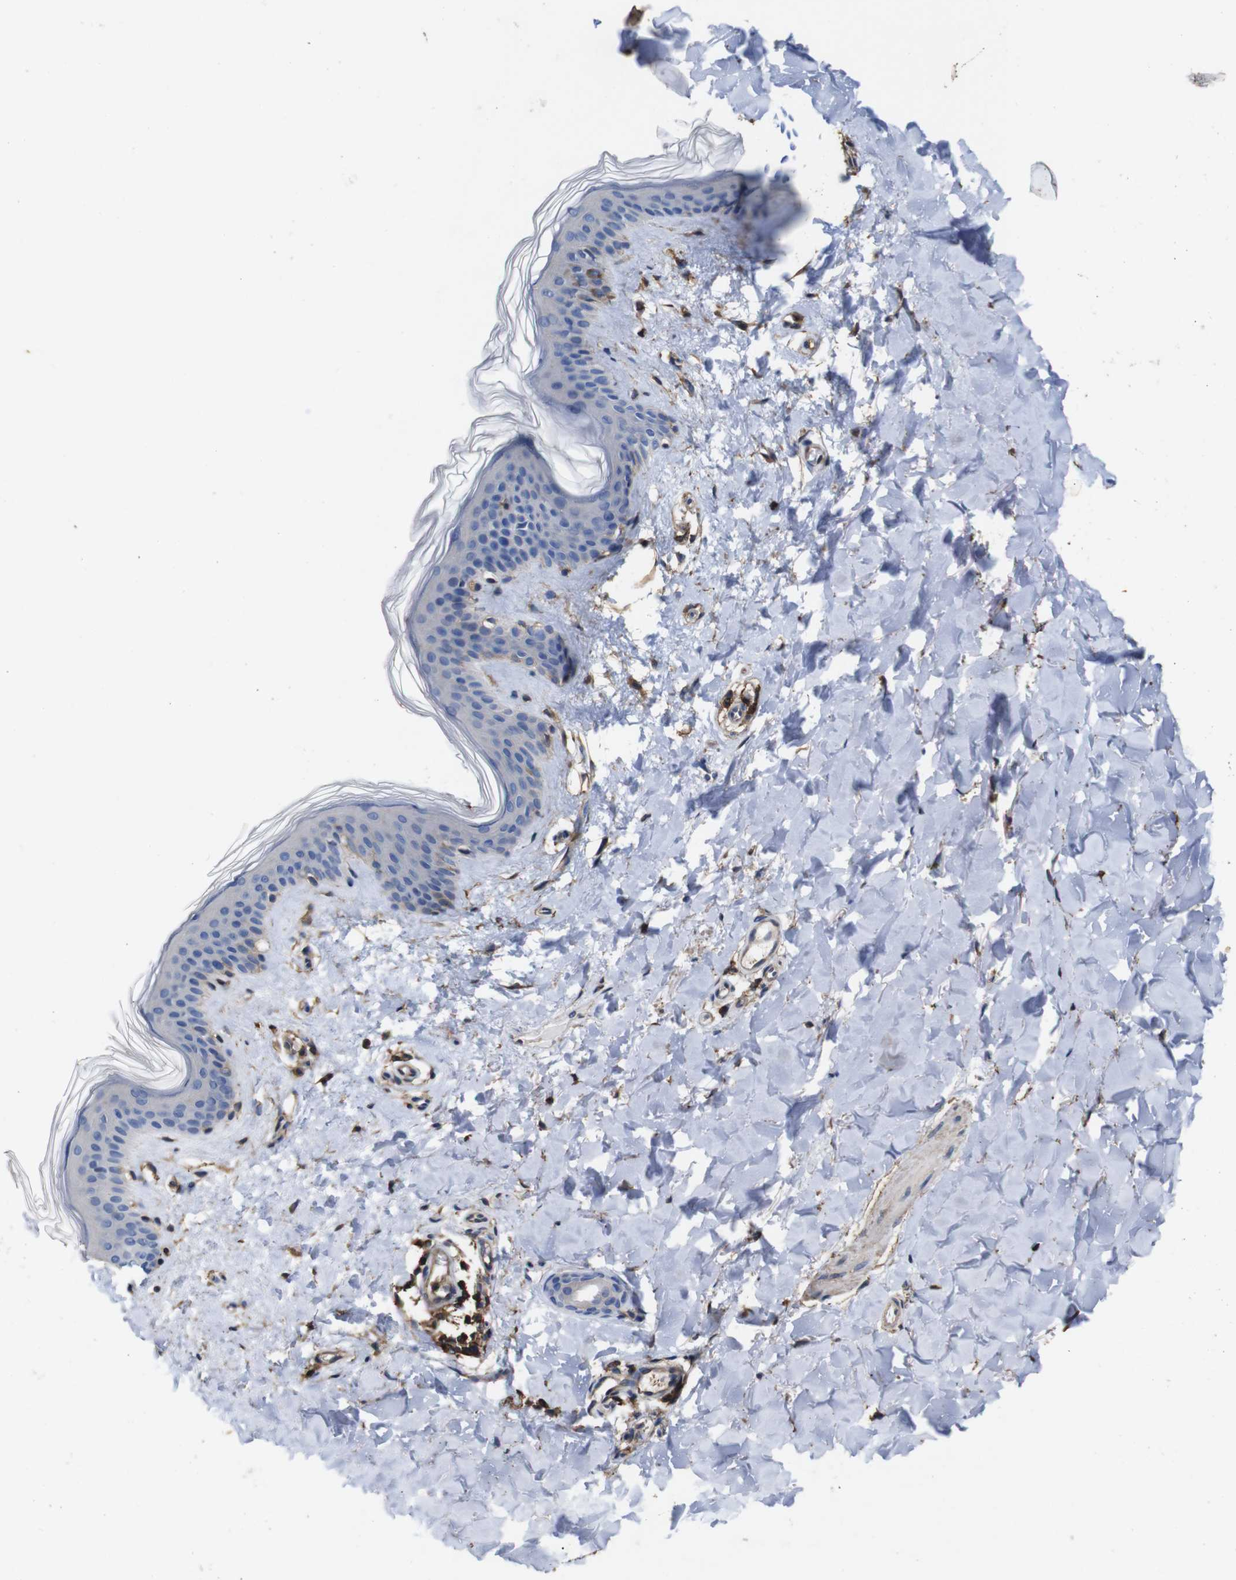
{"staining": {"intensity": "moderate", "quantity": ">75%", "location": "cytoplasmic/membranous"}, "tissue": "skin", "cell_type": "Fibroblasts", "image_type": "normal", "snomed": [{"axis": "morphology", "description": "Normal tissue, NOS"}, {"axis": "topography", "description": "Skin"}], "caption": "Immunohistochemical staining of benign human skin displays medium levels of moderate cytoplasmic/membranous staining in approximately >75% of fibroblasts.", "gene": "PI4KA", "patient": {"sex": "female", "age": 41}}